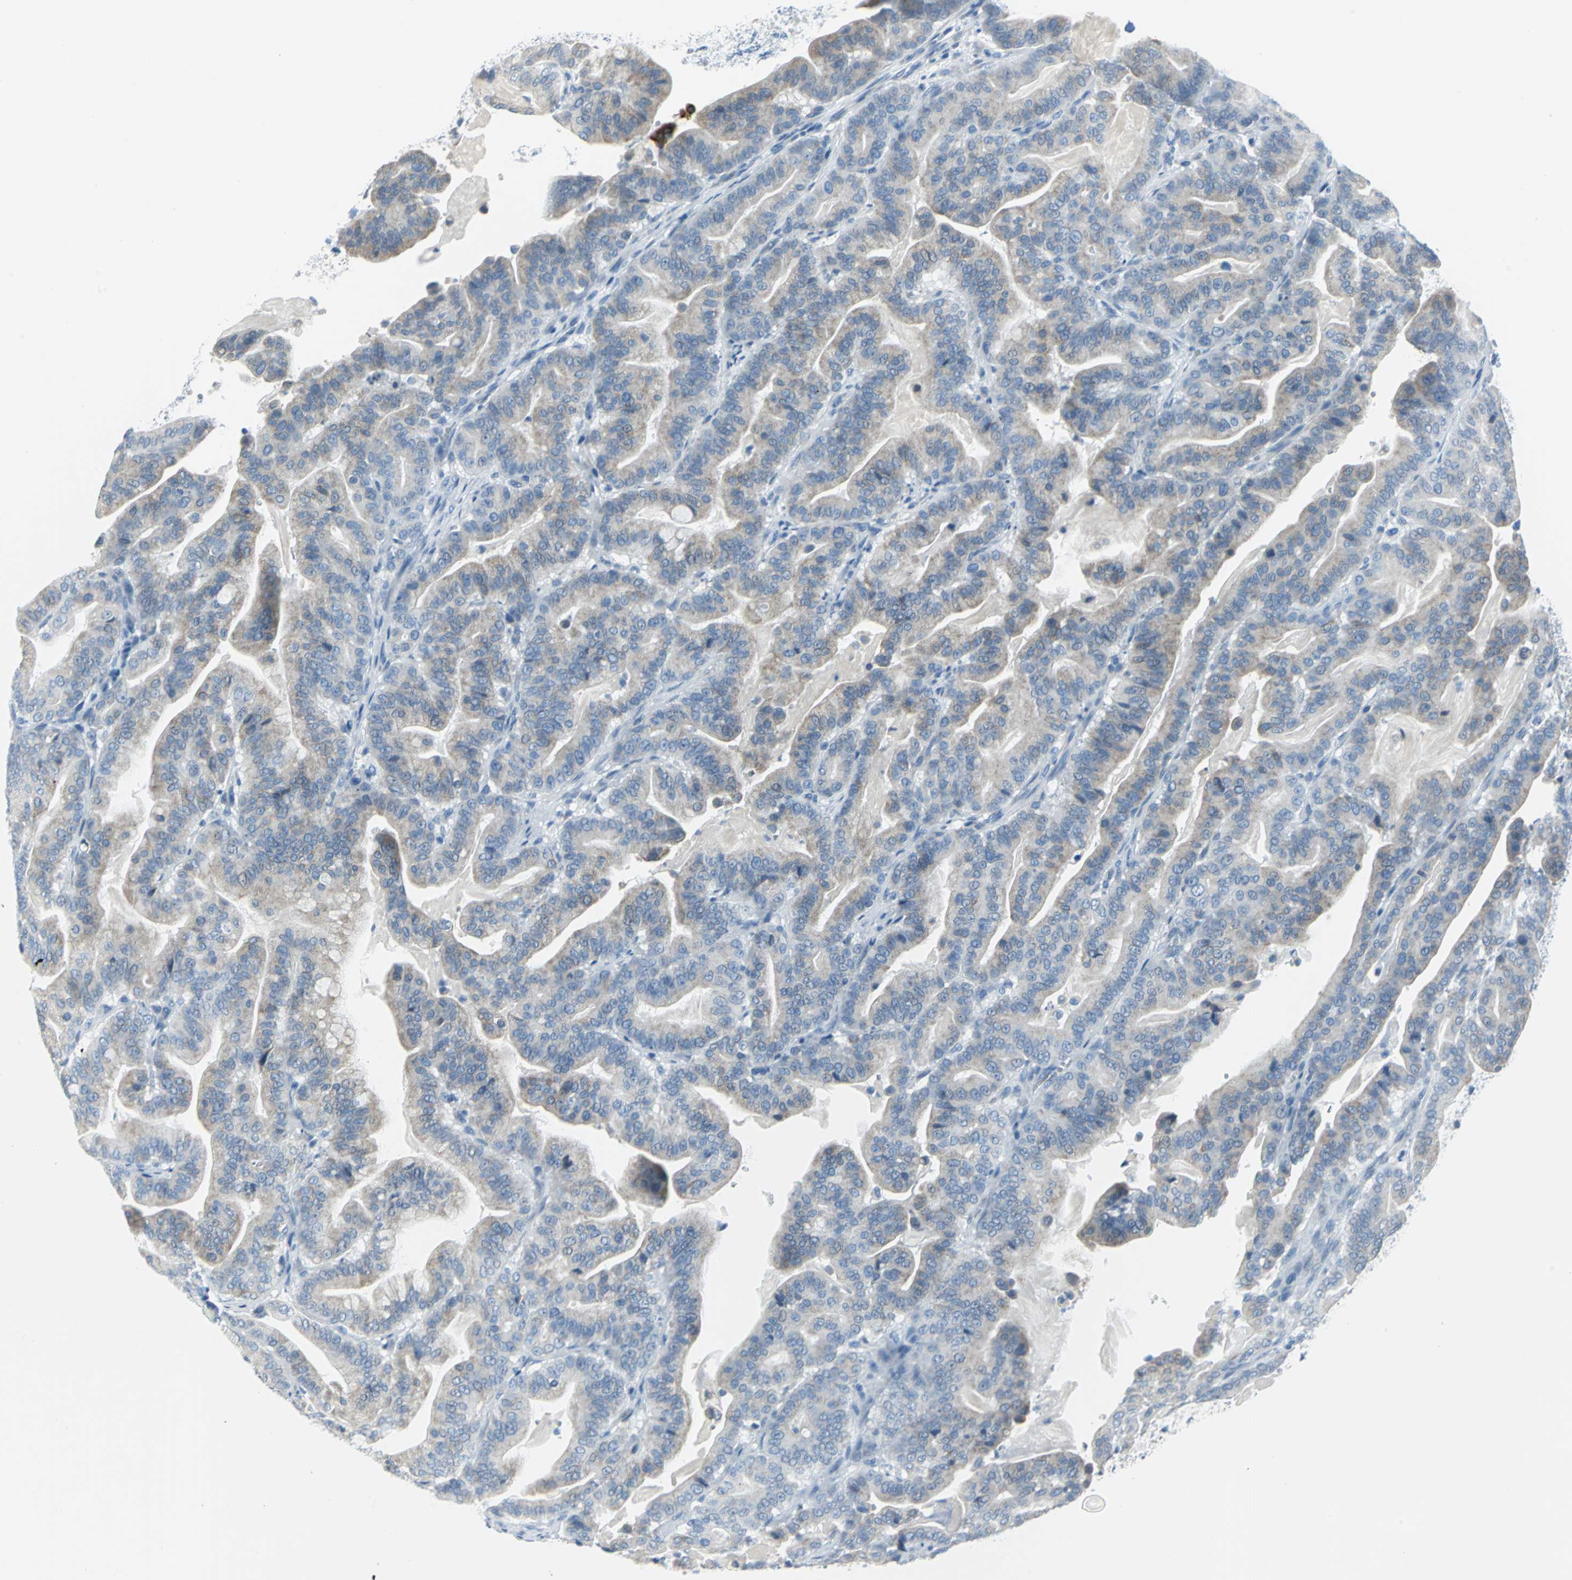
{"staining": {"intensity": "weak", "quantity": "25%-75%", "location": "cytoplasmic/membranous"}, "tissue": "pancreatic cancer", "cell_type": "Tumor cells", "image_type": "cancer", "snomed": [{"axis": "morphology", "description": "Adenocarcinoma, NOS"}, {"axis": "topography", "description": "Pancreas"}], "caption": "About 25%-75% of tumor cells in pancreatic adenocarcinoma display weak cytoplasmic/membranous protein expression as visualized by brown immunohistochemical staining.", "gene": "CYB5A", "patient": {"sex": "male", "age": 63}}